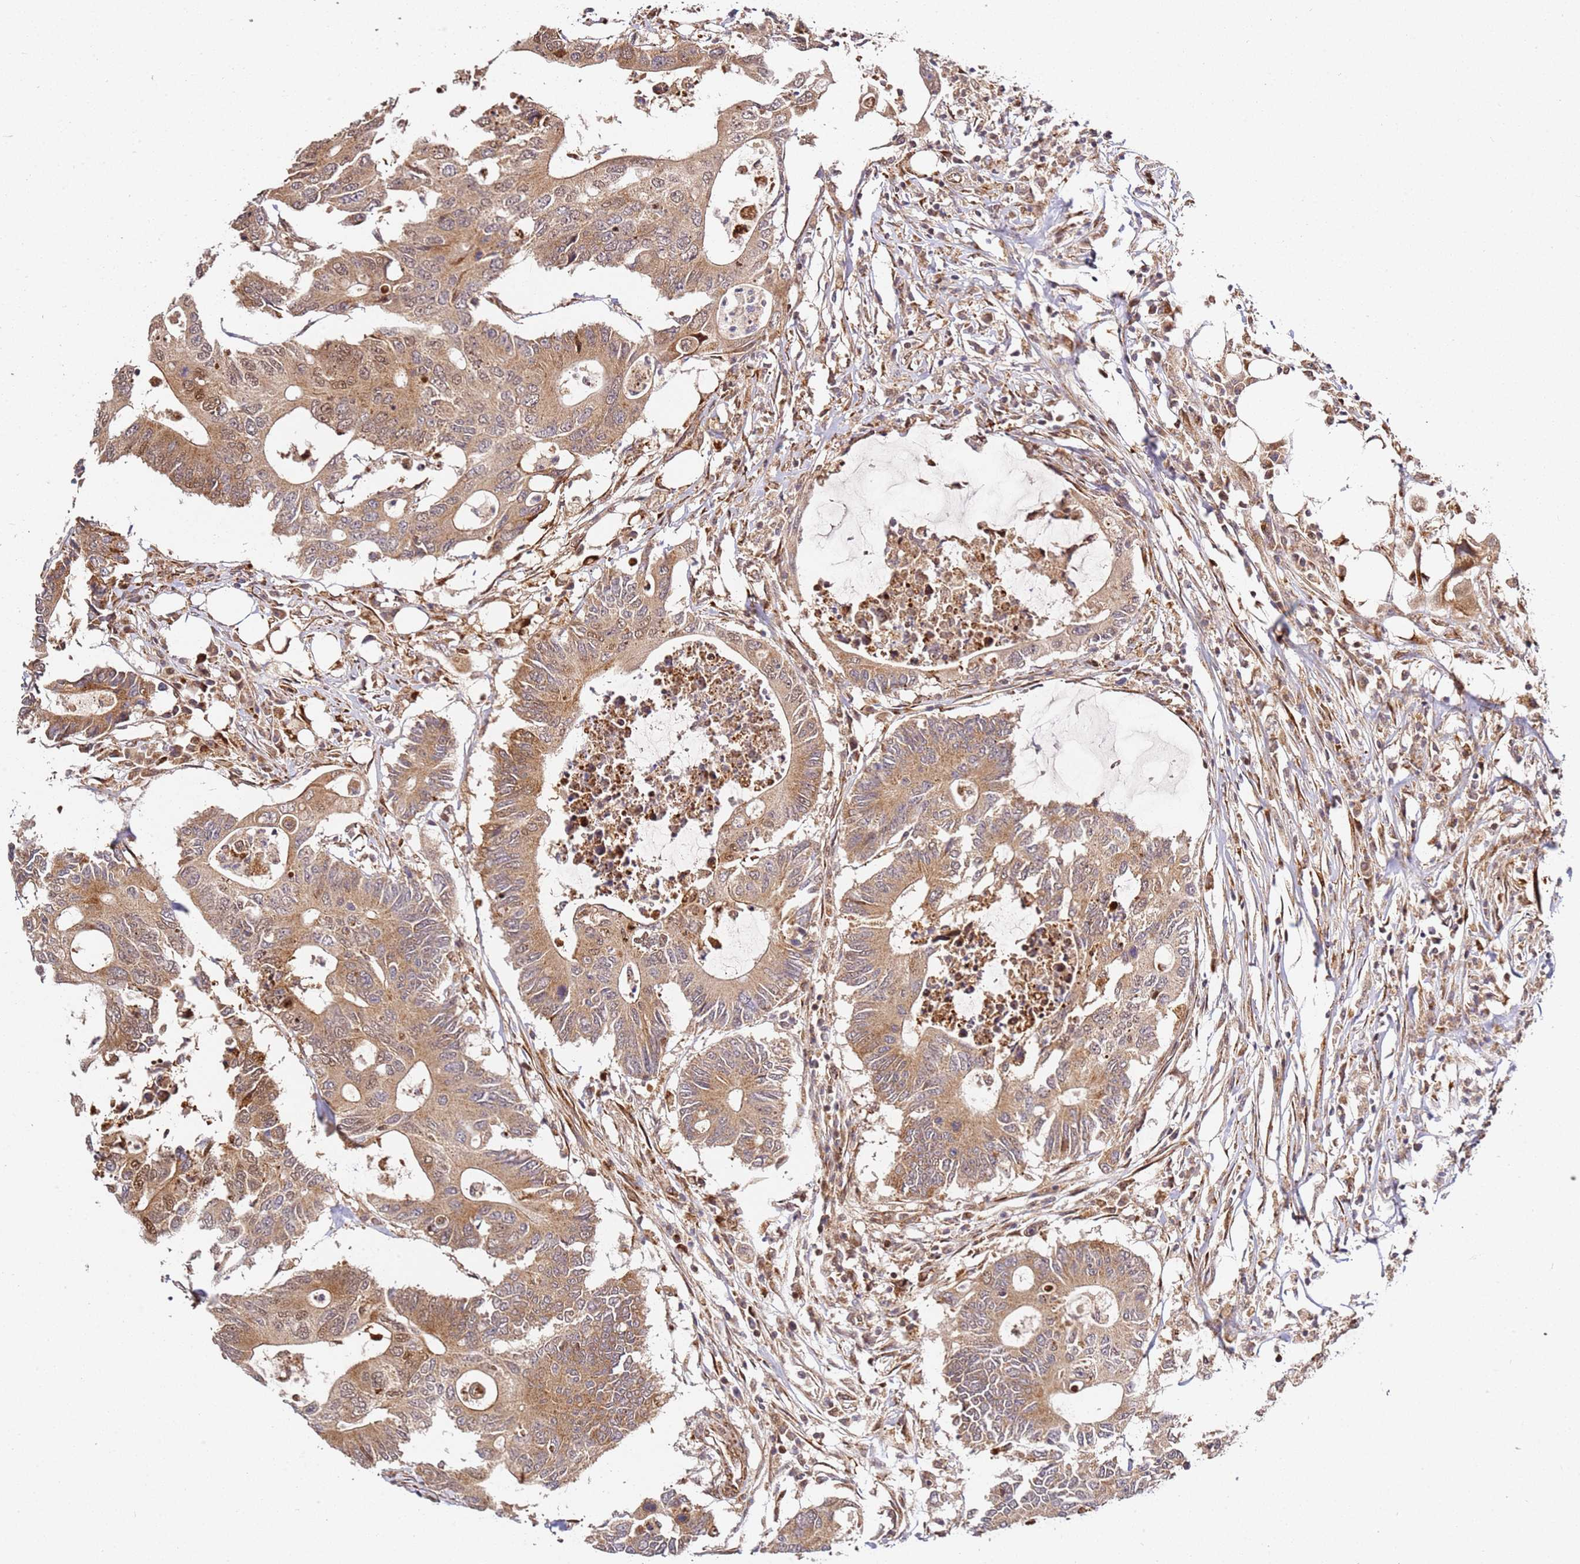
{"staining": {"intensity": "moderate", "quantity": ">75%", "location": "cytoplasmic/membranous,nuclear"}, "tissue": "colorectal cancer", "cell_type": "Tumor cells", "image_type": "cancer", "snomed": [{"axis": "morphology", "description": "Adenocarcinoma, NOS"}, {"axis": "topography", "description": "Colon"}], "caption": "Adenocarcinoma (colorectal) stained for a protein (brown) demonstrates moderate cytoplasmic/membranous and nuclear positive expression in approximately >75% of tumor cells.", "gene": "SMOX", "patient": {"sex": "male", "age": 71}}